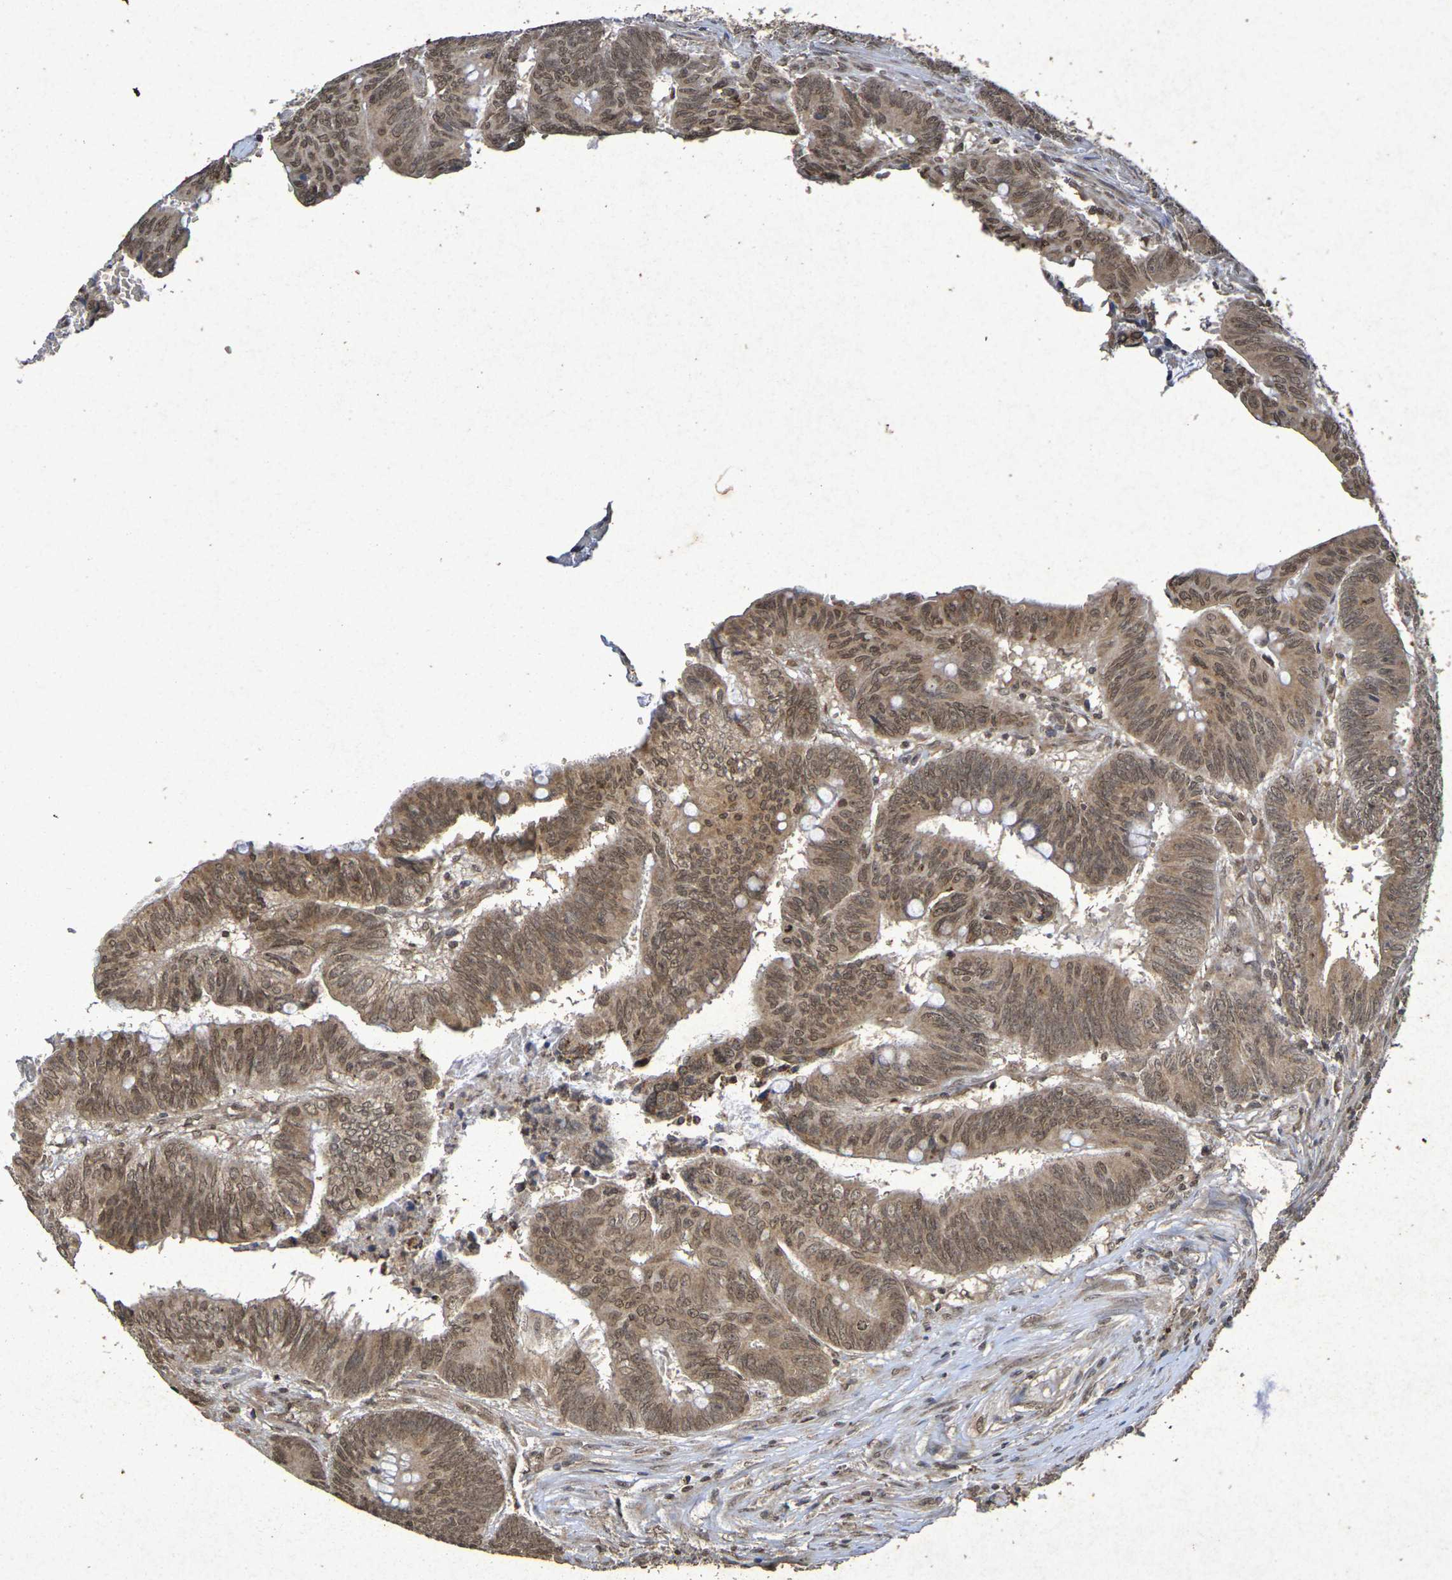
{"staining": {"intensity": "moderate", "quantity": ">75%", "location": "cytoplasmic/membranous,nuclear"}, "tissue": "colorectal cancer", "cell_type": "Tumor cells", "image_type": "cancer", "snomed": [{"axis": "morphology", "description": "Adenocarcinoma, NOS"}, {"axis": "topography", "description": "Colon"}], "caption": "Protein expression analysis of colorectal cancer reveals moderate cytoplasmic/membranous and nuclear expression in approximately >75% of tumor cells.", "gene": "GUCY1A2", "patient": {"sex": "male", "age": 45}}